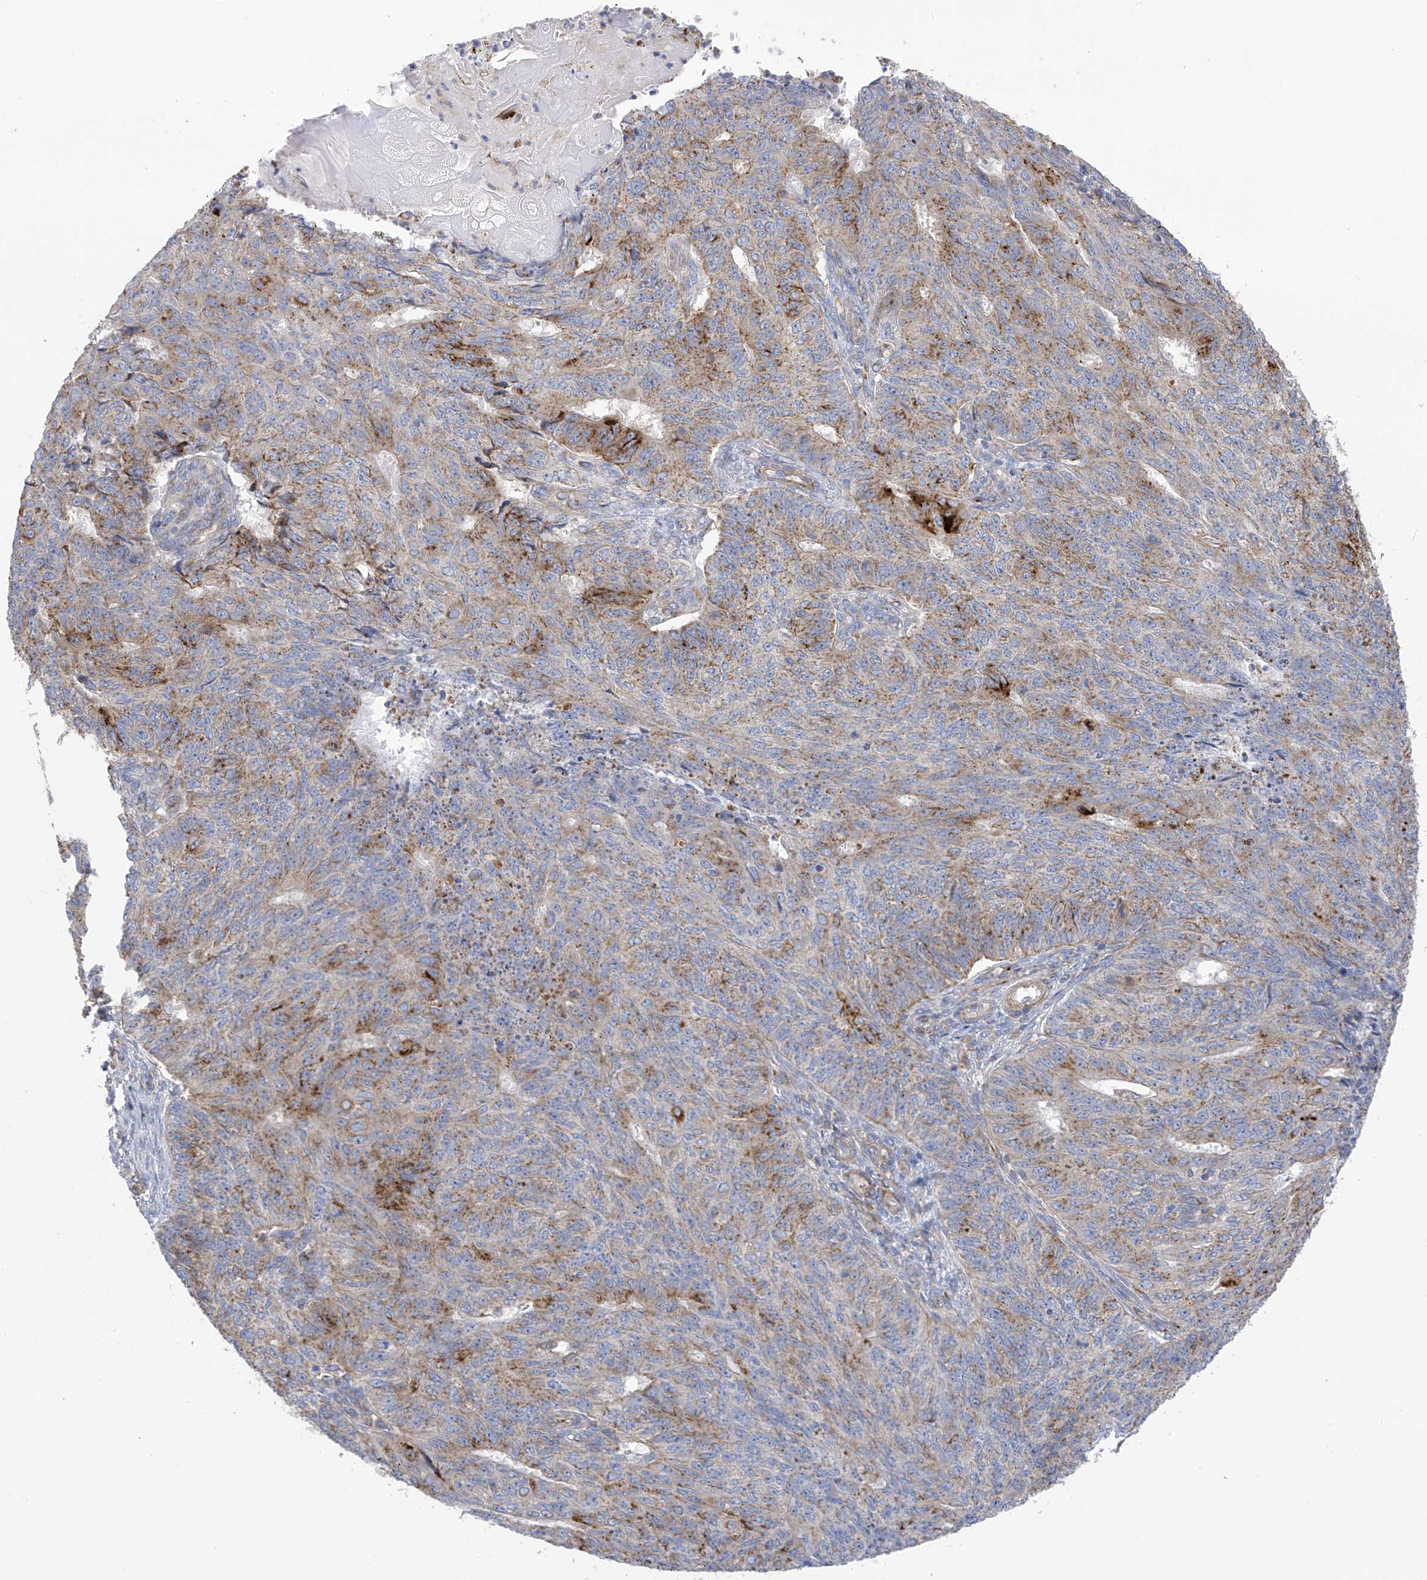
{"staining": {"intensity": "moderate", "quantity": ">75%", "location": "cytoplasmic/membranous"}, "tissue": "endometrial cancer", "cell_type": "Tumor cells", "image_type": "cancer", "snomed": [{"axis": "morphology", "description": "Adenocarcinoma, NOS"}, {"axis": "topography", "description": "Endometrium"}], "caption": "This is an image of immunohistochemistry (IHC) staining of adenocarcinoma (endometrial), which shows moderate expression in the cytoplasmic/membranous of tumor cells.", "gene": "ITM2B", "patient": {"sex": "female", "age": 32}}